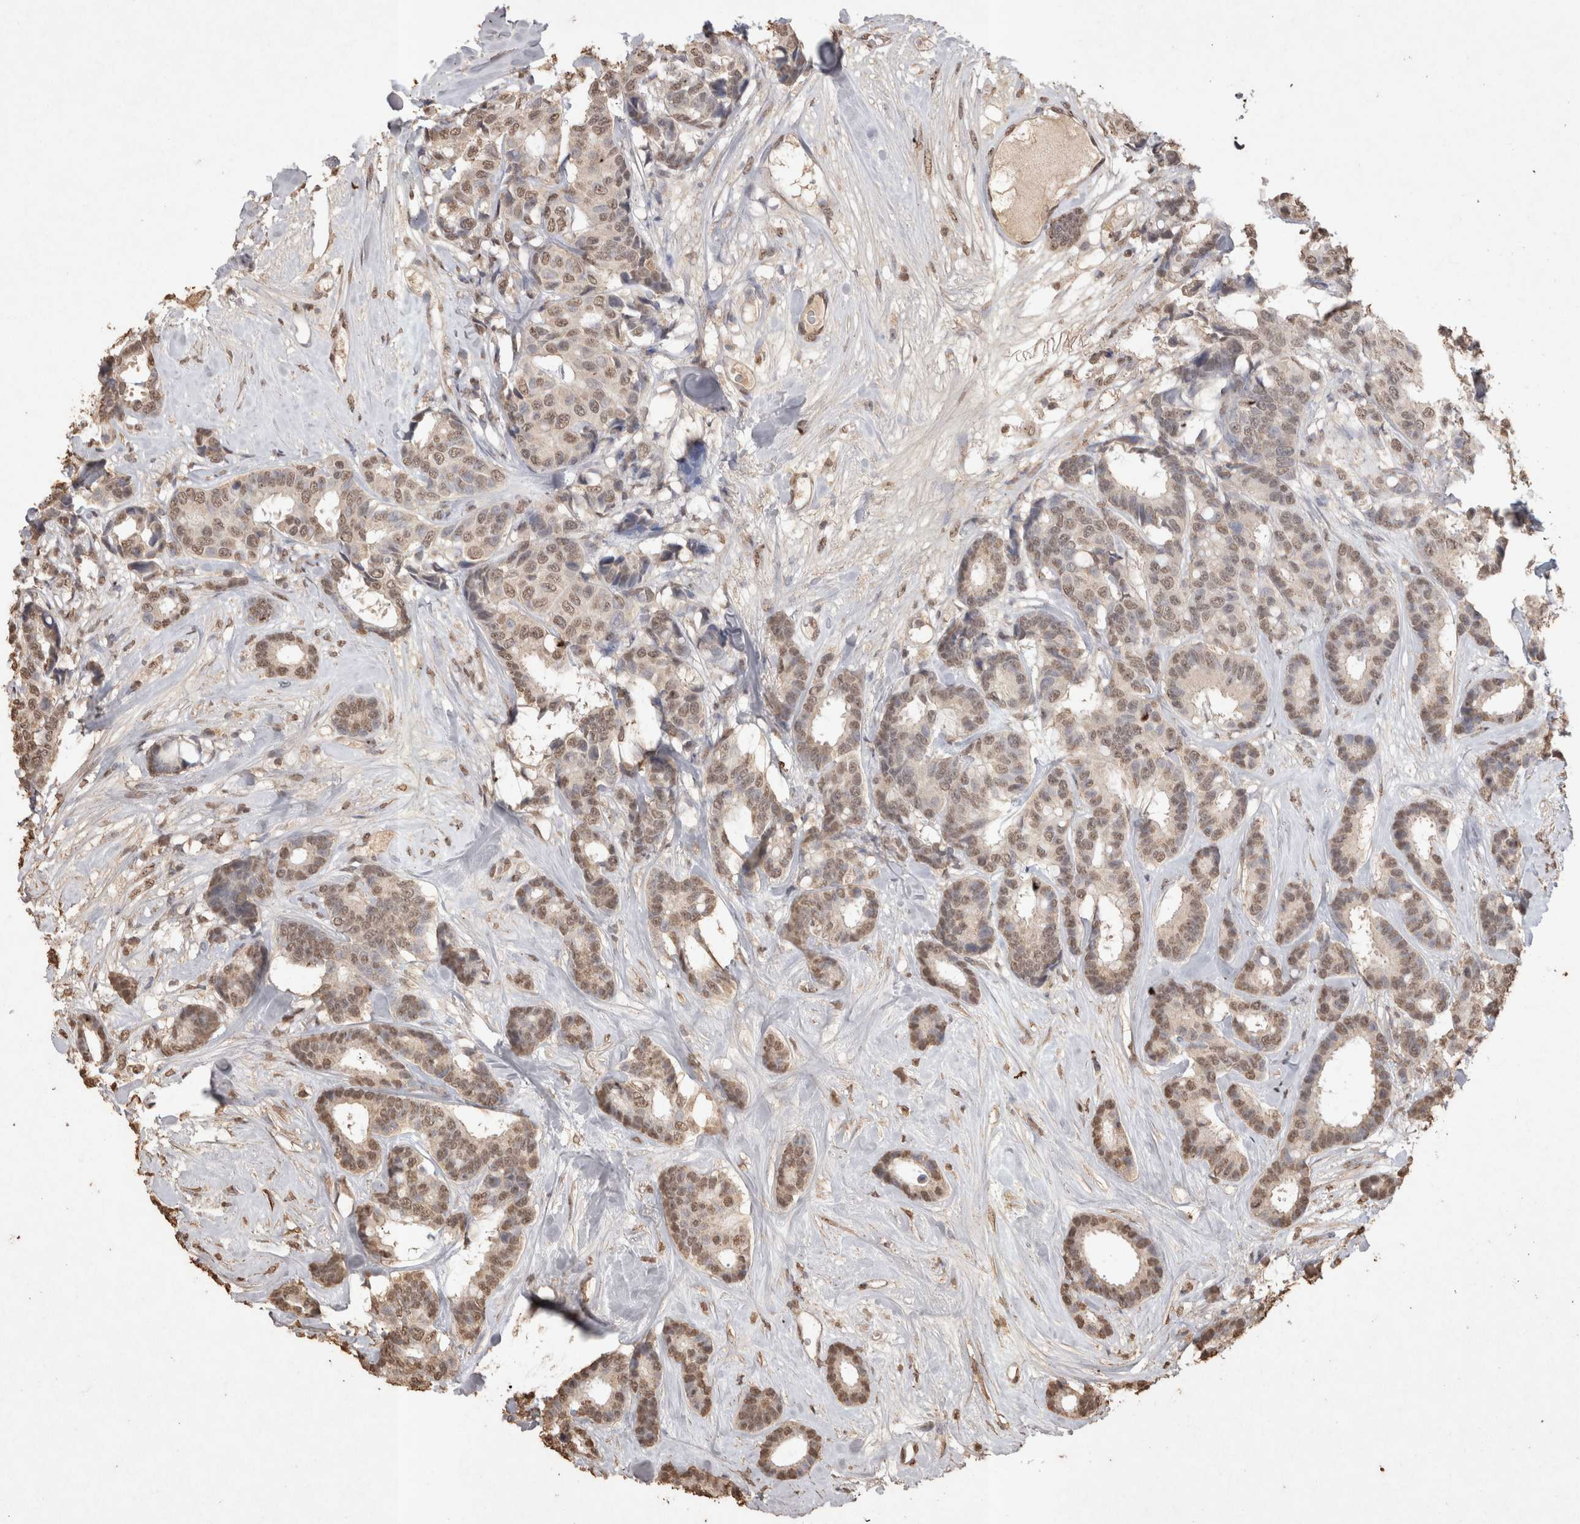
{"staining": {"intensity": "moderate", "quantity": ">75%", "location": "nuclear"}, "tissue": "breast cancer", "cell_type": "Tumor cells", "image_type": "cancer", "snomed": [{"axis": "morphology", "description": "Duct carcinoma"}, {"axis": "topography", "description": "Breast"}], "caption": "High-magnification brightfield microscopy of breast infiltrating ductal carcinoma stained with DAB (3,3'-diaminobenzidine) (brown) and counterstained with hematoxylin (blue). tumor cells exhibit moderate nuclear positivity is identified in about>75% of cells. The staining was performed using DAB (3,3'-diaminobenzidine), with brown indicating positive protein expression. Nuclei are stained blue with hematoxylin.", "gene": "MLX", "patient": {"sex": "female", "age": 87}}